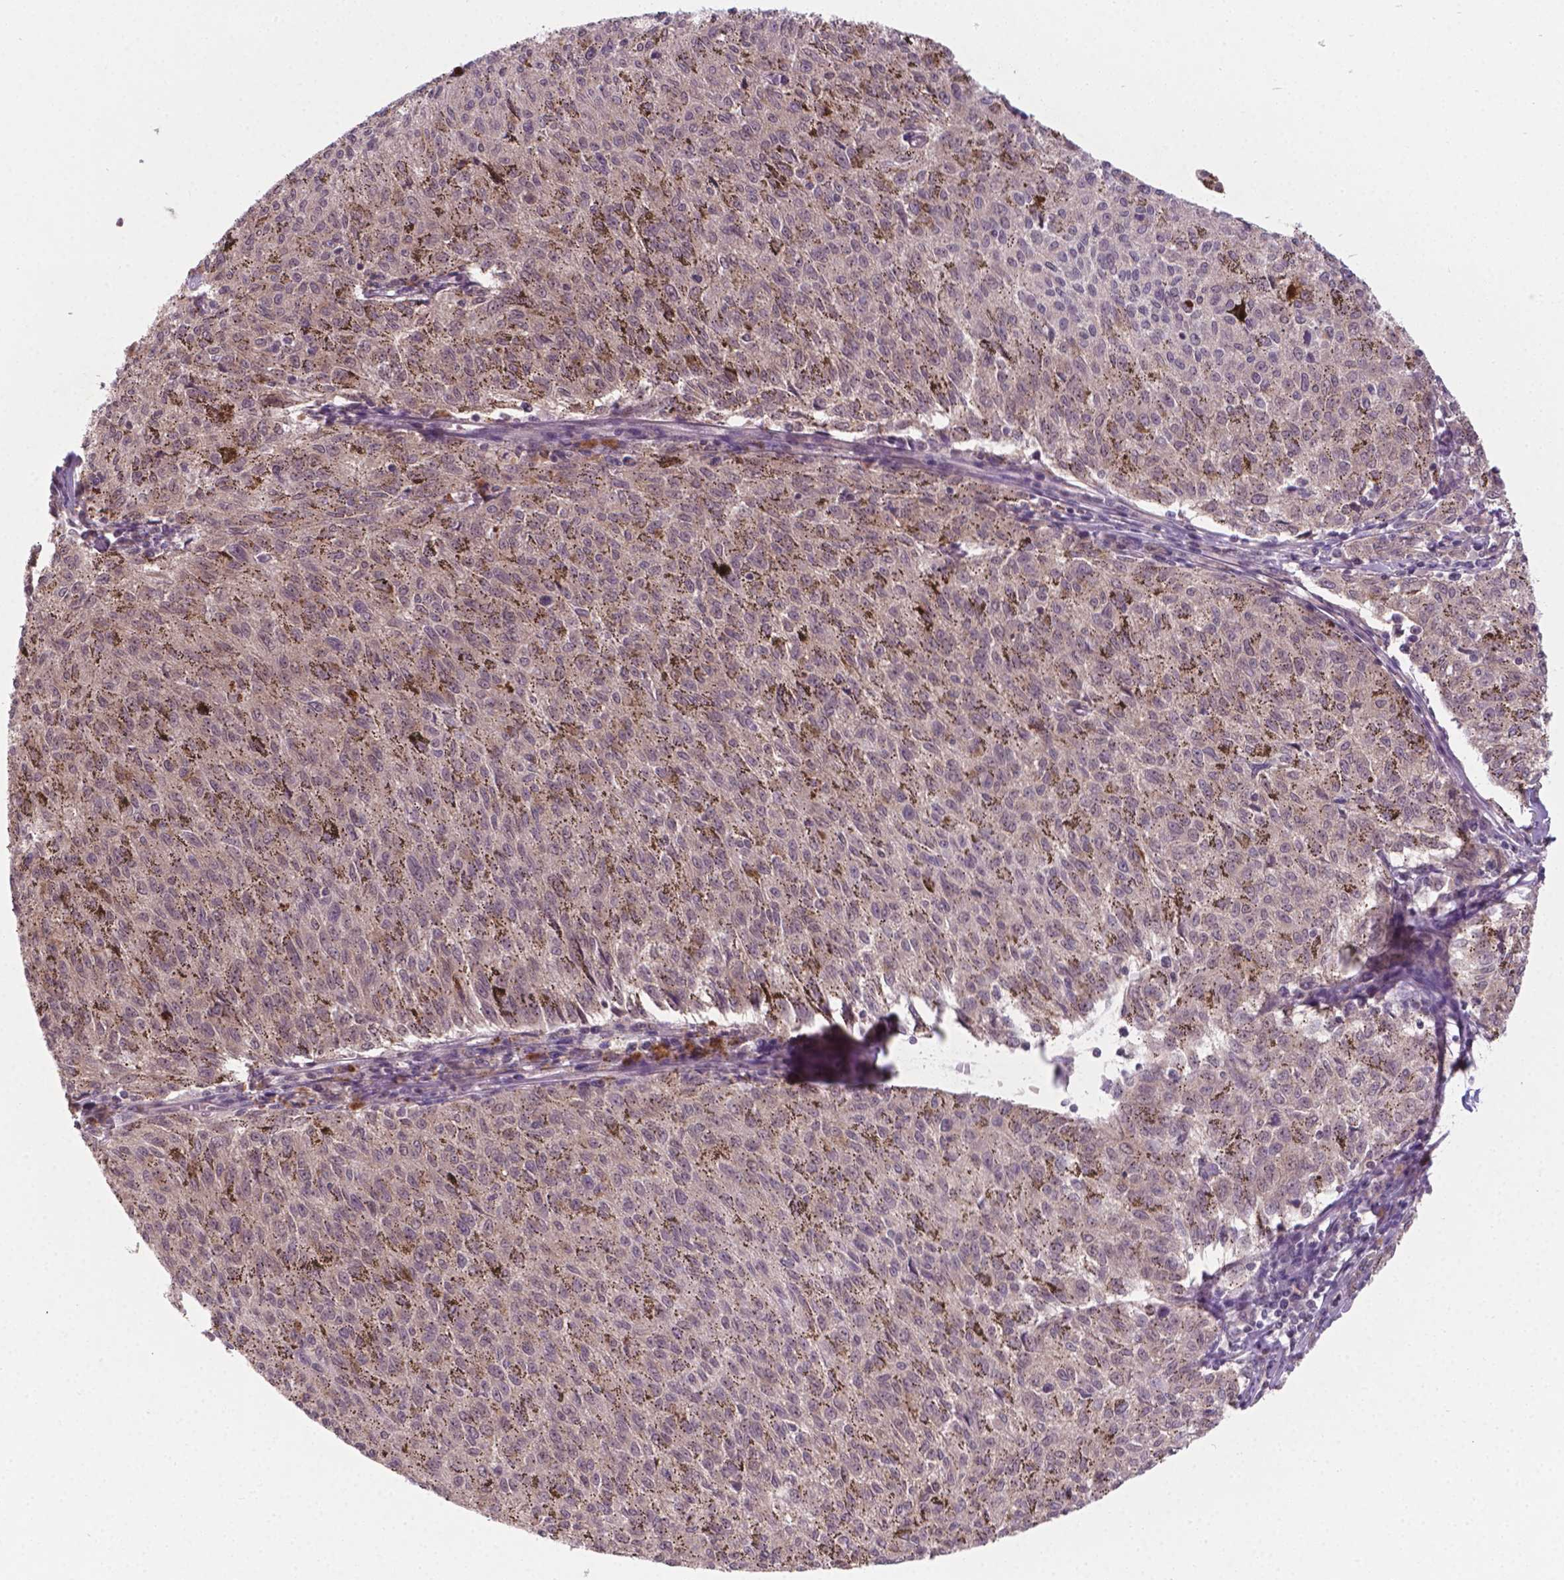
{"staining": {"intensity": "negative", "quantity": "none", "location": "none"}, "tissue": "melanoma", "cell_type": "Tumor cells", "image_type": "cancer", "snomed": [{"axis": "morphology", "description": "Malignant melanoma, NOS"}, {"axis": "topography", "description": "Skin"}], "caption": "Tumor cells show no significant positivity in melanoma.", "gene": "ANKRD54", "patient": {"sex": "female", "age": 72}}